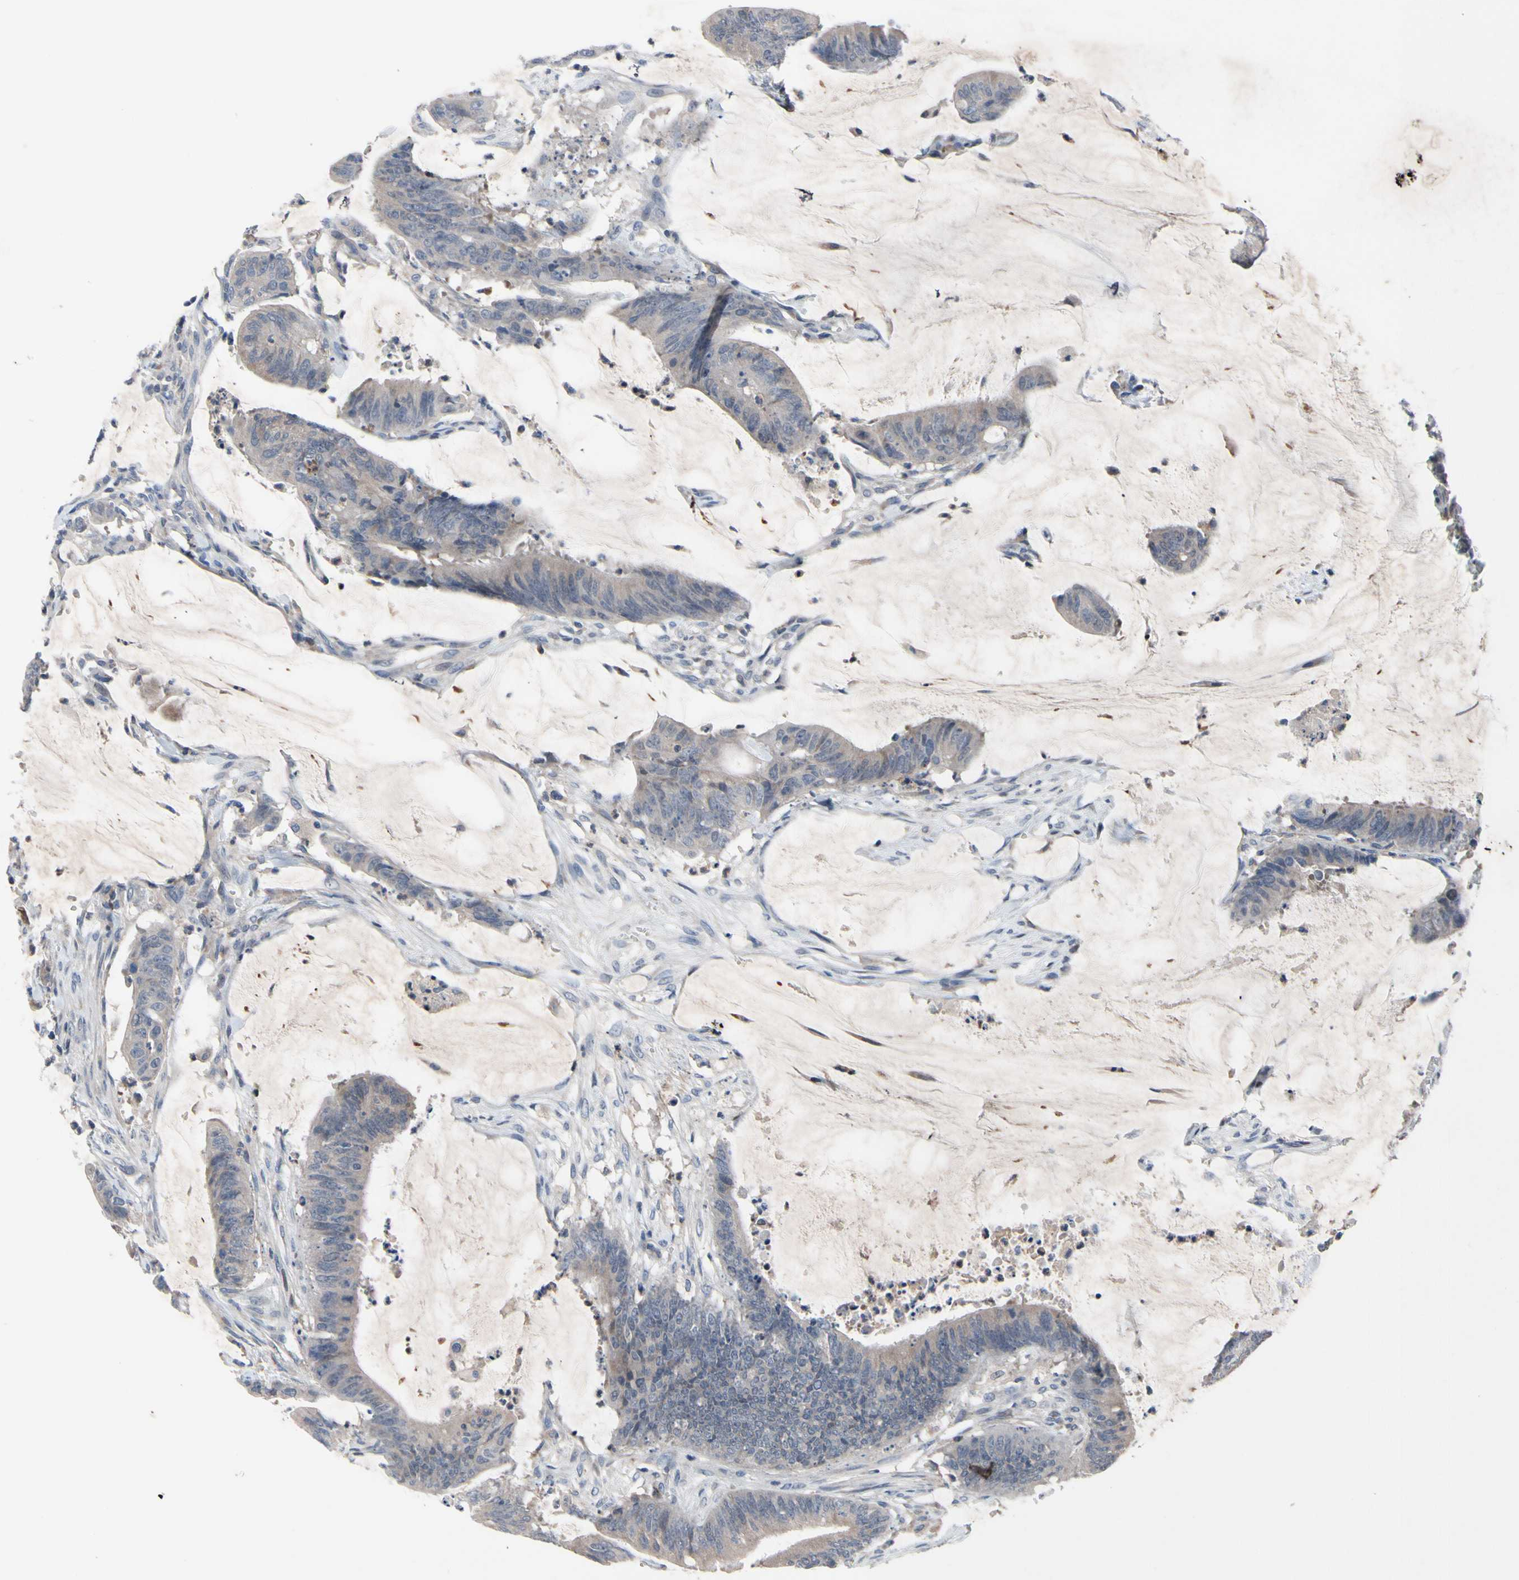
{"staining": {"intensity": "weak", "quantity": "25%-75%", "location": "cytoplasmic/membranous"}, "tissue": "colorectal cancer", "cell_type": "Tumor cells", "image_type": "cancer", "snomed": [{"axis": "morphology", "description": "Adenocarcinoma, NOS"}, {"axis": "topography", "description": "Rectum"}], "caption": "Immunohistochemistry (IHC) histopathology image of neoplastic tissue: colorectal cancer stained using immunohistochemistry (IHC) demonstrates low levels of weak protein expression localized specifically in the cytoplasmic/membranous of tumor cells, appearing as a cytoplasmic/membranous brown color.", "gene": "MUTYH", "patient": {"sex": "female", "age": 66}}